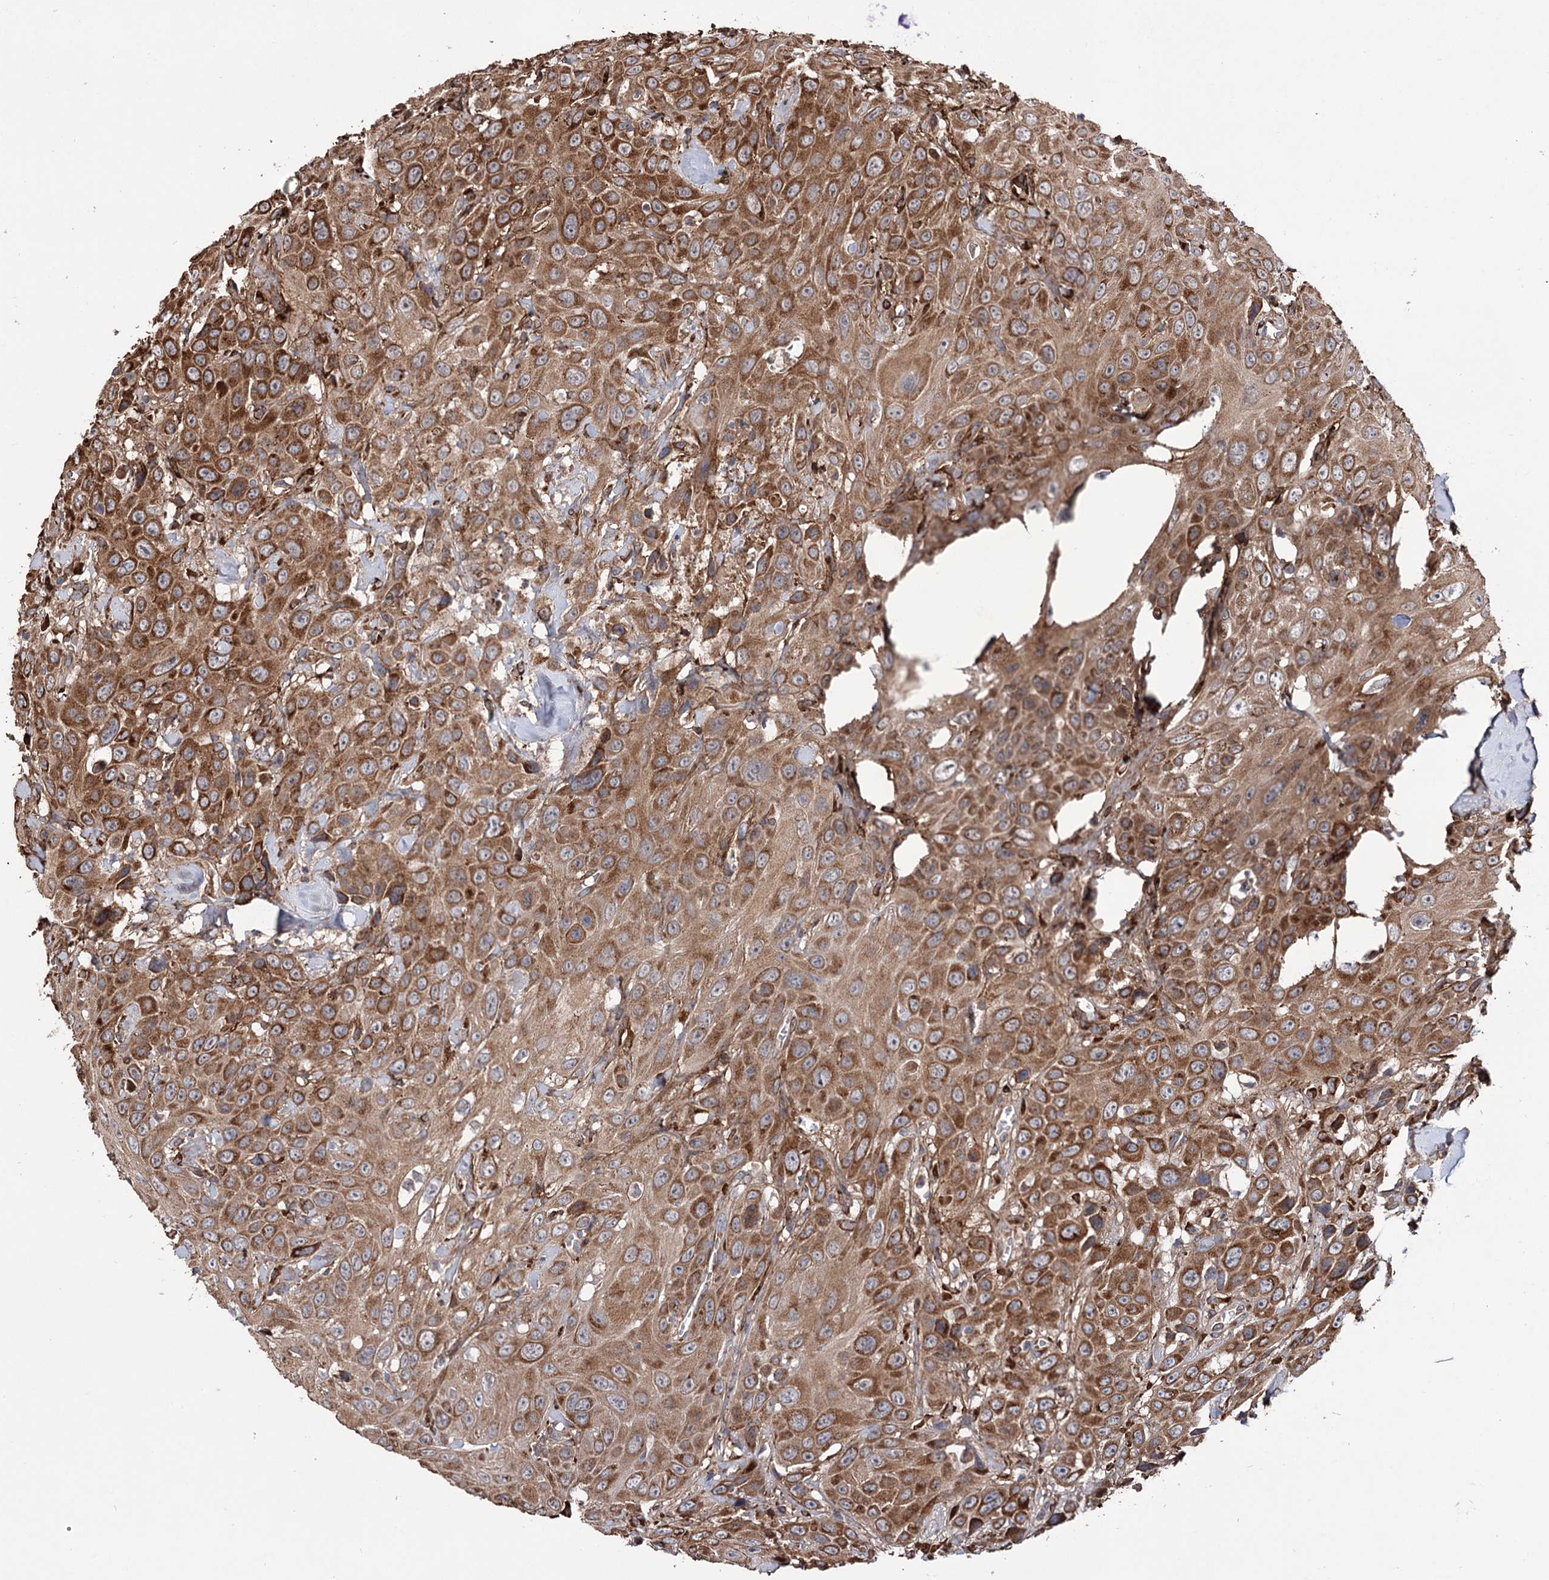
{"staining": {"intensity": "moderate", "quantity": ">75%", "location": "cytoplasmic/membranous"}, "tissue": "head and neck cancer", "cell_type": "Tumor cells", "image_type": "cancer", "snomed": [{"axis": "morphology", "description": "Squamous cell carcinoma, NOS"}, {"axis": "topography", "description": "Head-Neck"}], "caption": "Squamous cell carcinoma (head and neck) tissue reveals moderate cytoplasmic/membranous expression in about >75% of tumor cells, visualized by immunohistochemistry. (DAB IHC, brown staining for protein, blue staining for nuclei).", "gene": "CDAN1", "patient": {"sex": "male", "age": 81}}